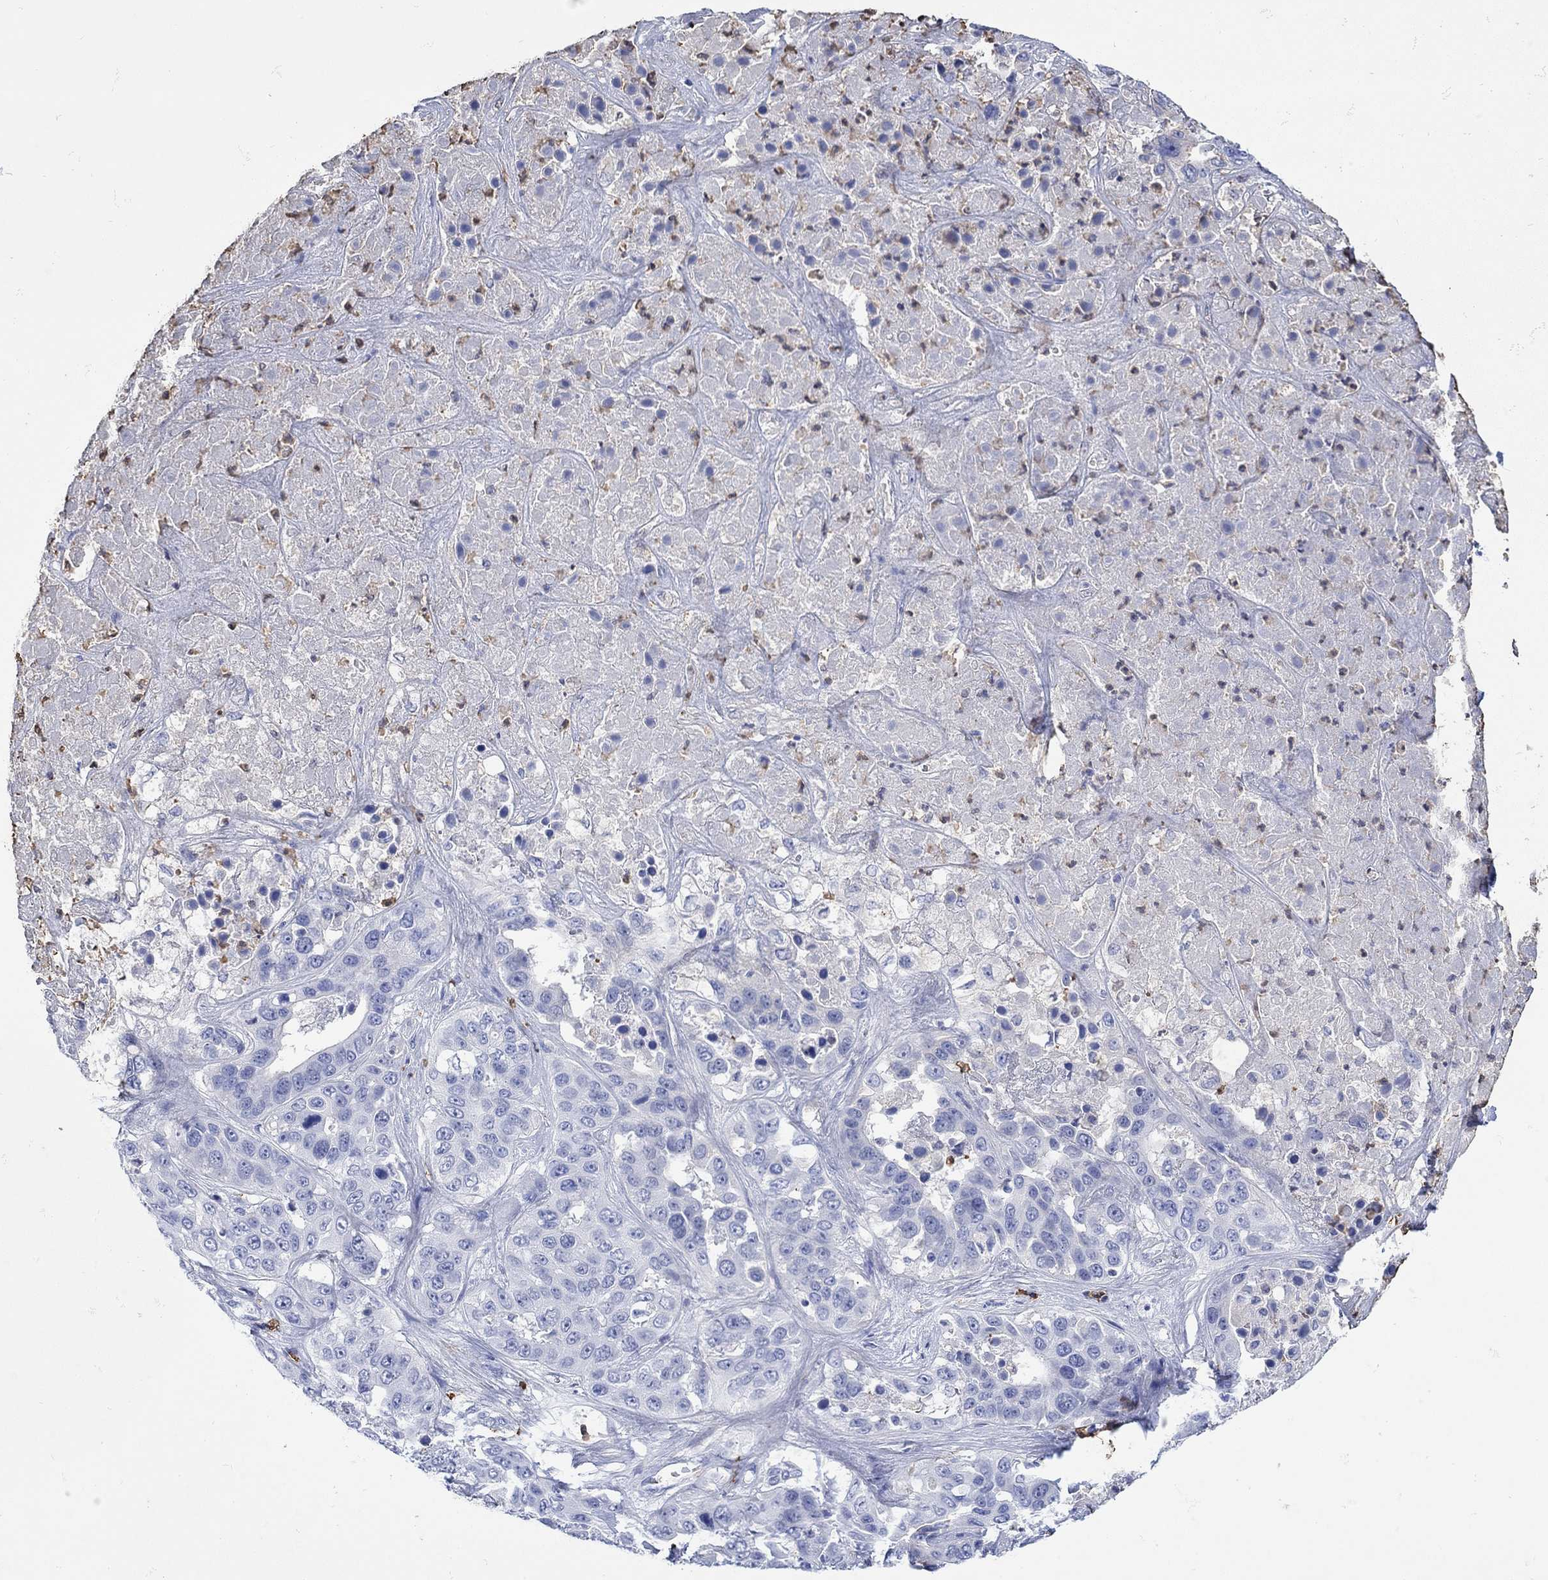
{"staining": {"intensity": "negative", "quantity": "none", "location": "none"}, "tissue": "liver cancer", "cell_type": "Tumor cells", "image_type": "cancer", "snomed": [{"axis": "morphology", "description": "Cholangiocarcinoma"}, {"axis": "topography", "description": "Liver"}], "caption": "DAB (3,3'-diaminobenzidine) immunohistochemical staining of liver cancer (cholangiocarcinoma) shows no significant positivity in tumor cells.", "gene": "LINGO3", "patient": {"sex": "female", "age": 52}}